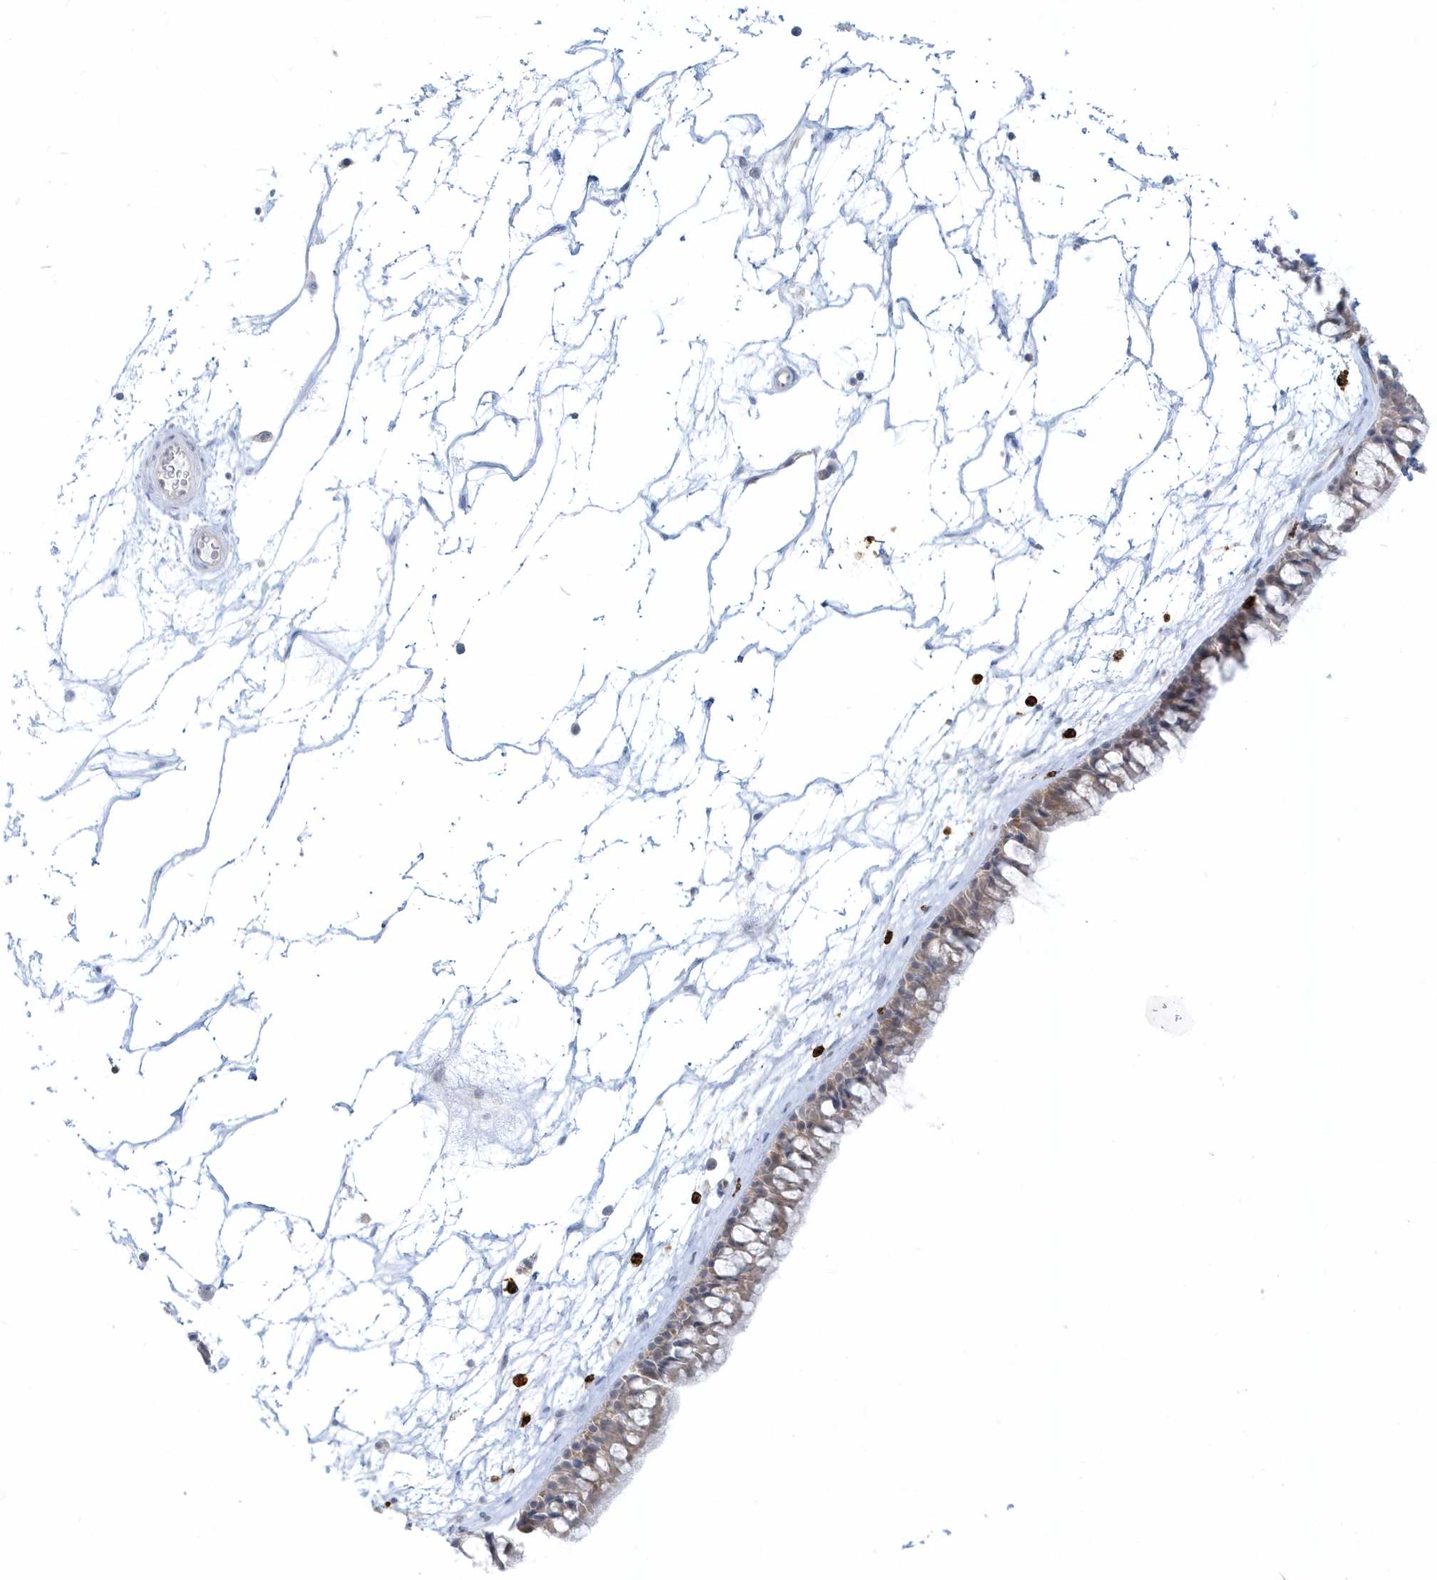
{"staining": {"intensity": "weak", "quantity": "<25%", "location": "cytoplasmic/membranous"}, "tissue": "nasopharynx", "cell_type": "Respiratory epithelial cells", "image_type": "normal", "snomed": [{"axis": "morphology", "description": "Normal tissue, NOS"}, {"axis": "topography", "description": "Nasopharynx"}], "caption": "The image demonstrates no staining of respiratory epithelial cells in normal nasopharynx.", "gene": "RNF7", "patient": {"sex": "male", "age": 64}}